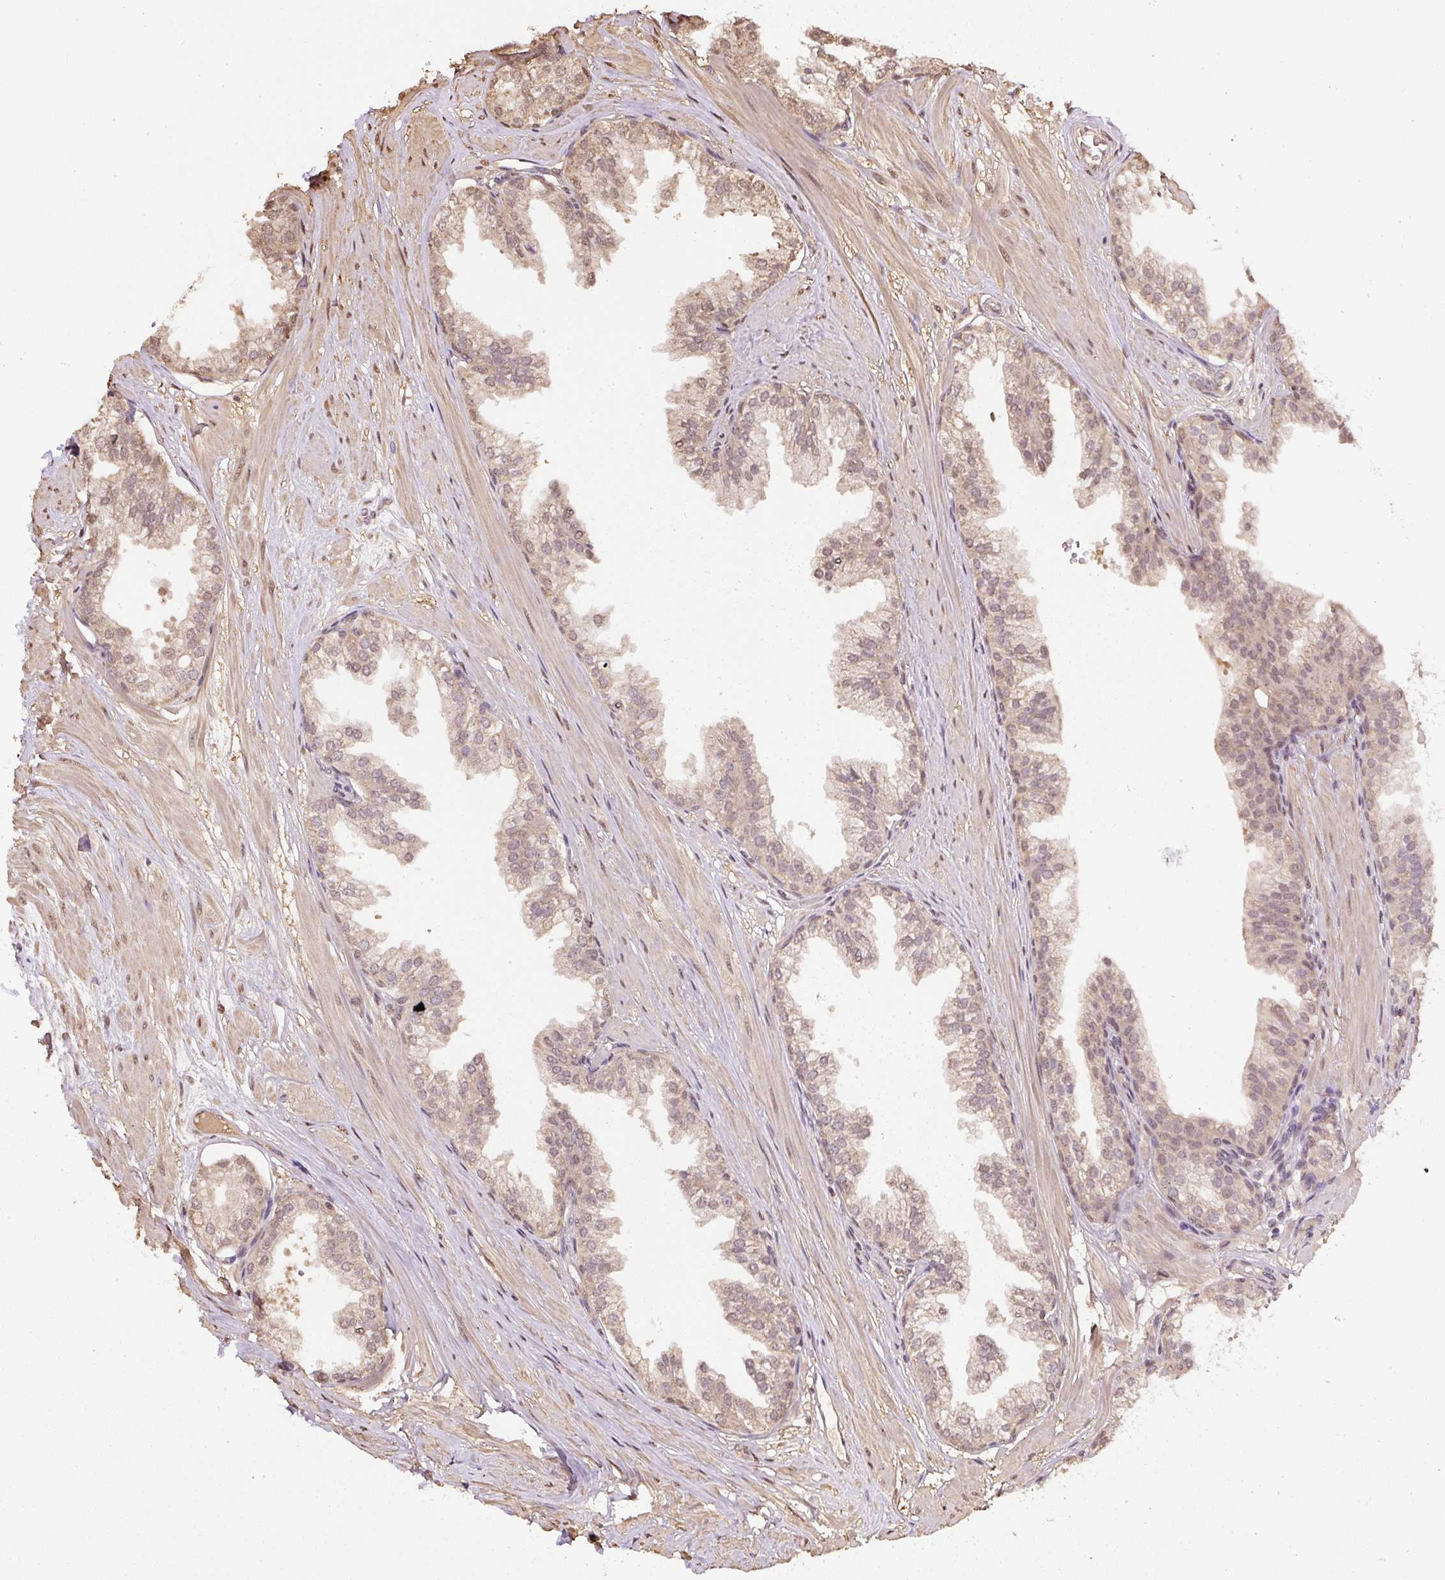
{"staining": {"intensity": "moderate", "quantity": ">75%", "location": "cytoplasmic/membranous,nuclear"}, "tissue": "prostate", "cell_type": "Glandular cells", "image_type": "normal", "snomed": [{"axis": "morphology", "description": "Normal tissue, NOS"}, {"axis": "topography", "description": "Prostate"}, {"axis": "topography", "description": "Peripheral nerve tissue"}], "caption": "Immunohistochemical staining of unremarkable human prostate demonstrates moderate cytoplasmic/membranous,nuclear protein staining in approximately >75% of glandular cells.", "gene": "TMEM170B", "patient": {"sex": "male", "age": 55}}